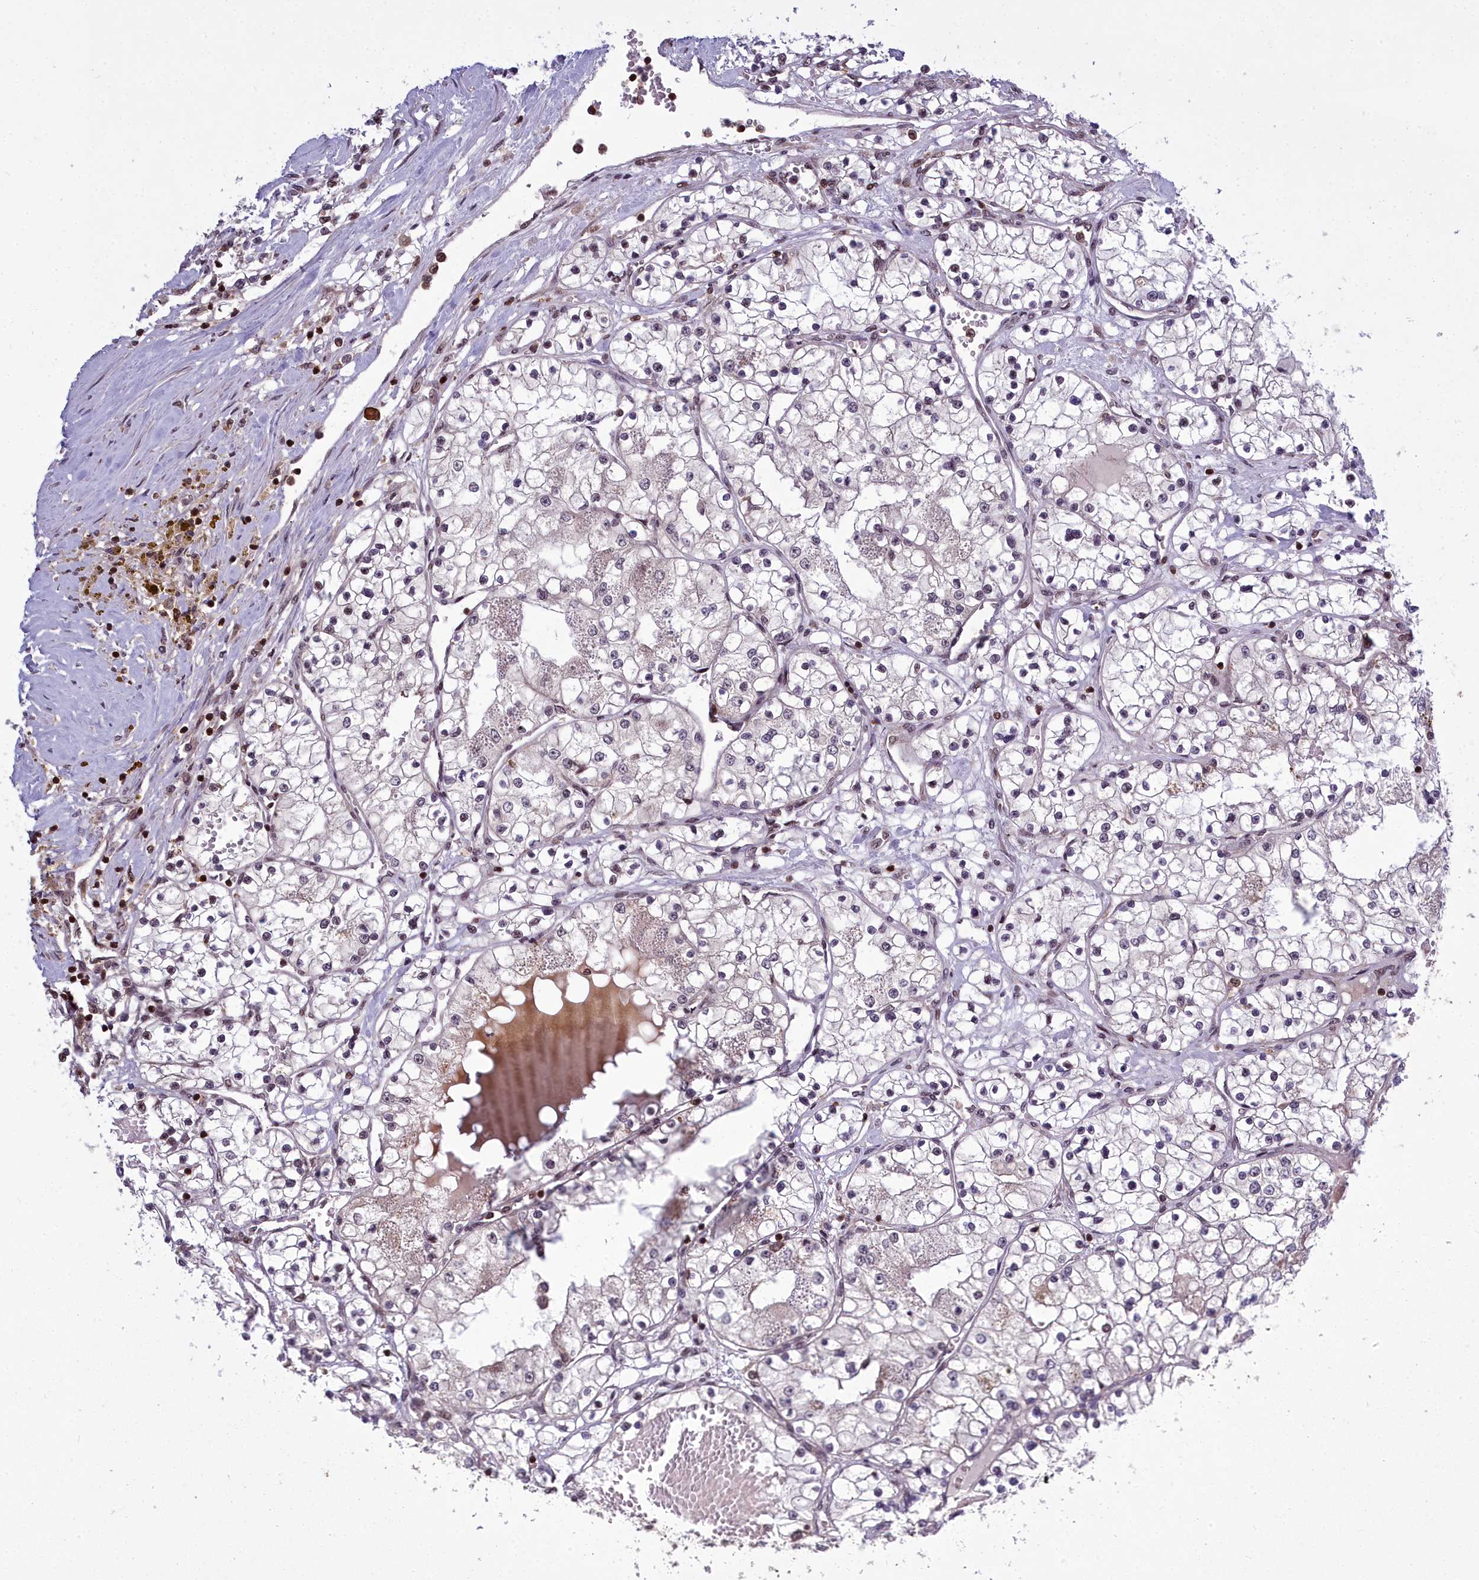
{"staining": {"intensity": "negative", "quantity": "none", "location": "none"}, "tissue": "renal cancer", "cell_type": "Tumor cells", "image_type": "cancer", "snomed": [{"axis": "morphology", "description": "Normal tissue, NOS"}, {"axis": "morphology", "description": "Adenocarcinoma, NOS"}, {"axis": "topography", "description": "Kidney"}], "caption": "Immunohistochemistry image of human renal cancer (adenocarcinoma) stained for a protein (brown), which displays no expression in tumor cells.", "gene": "GMEB1", "patient": {"sex": "male", "age": 68}}